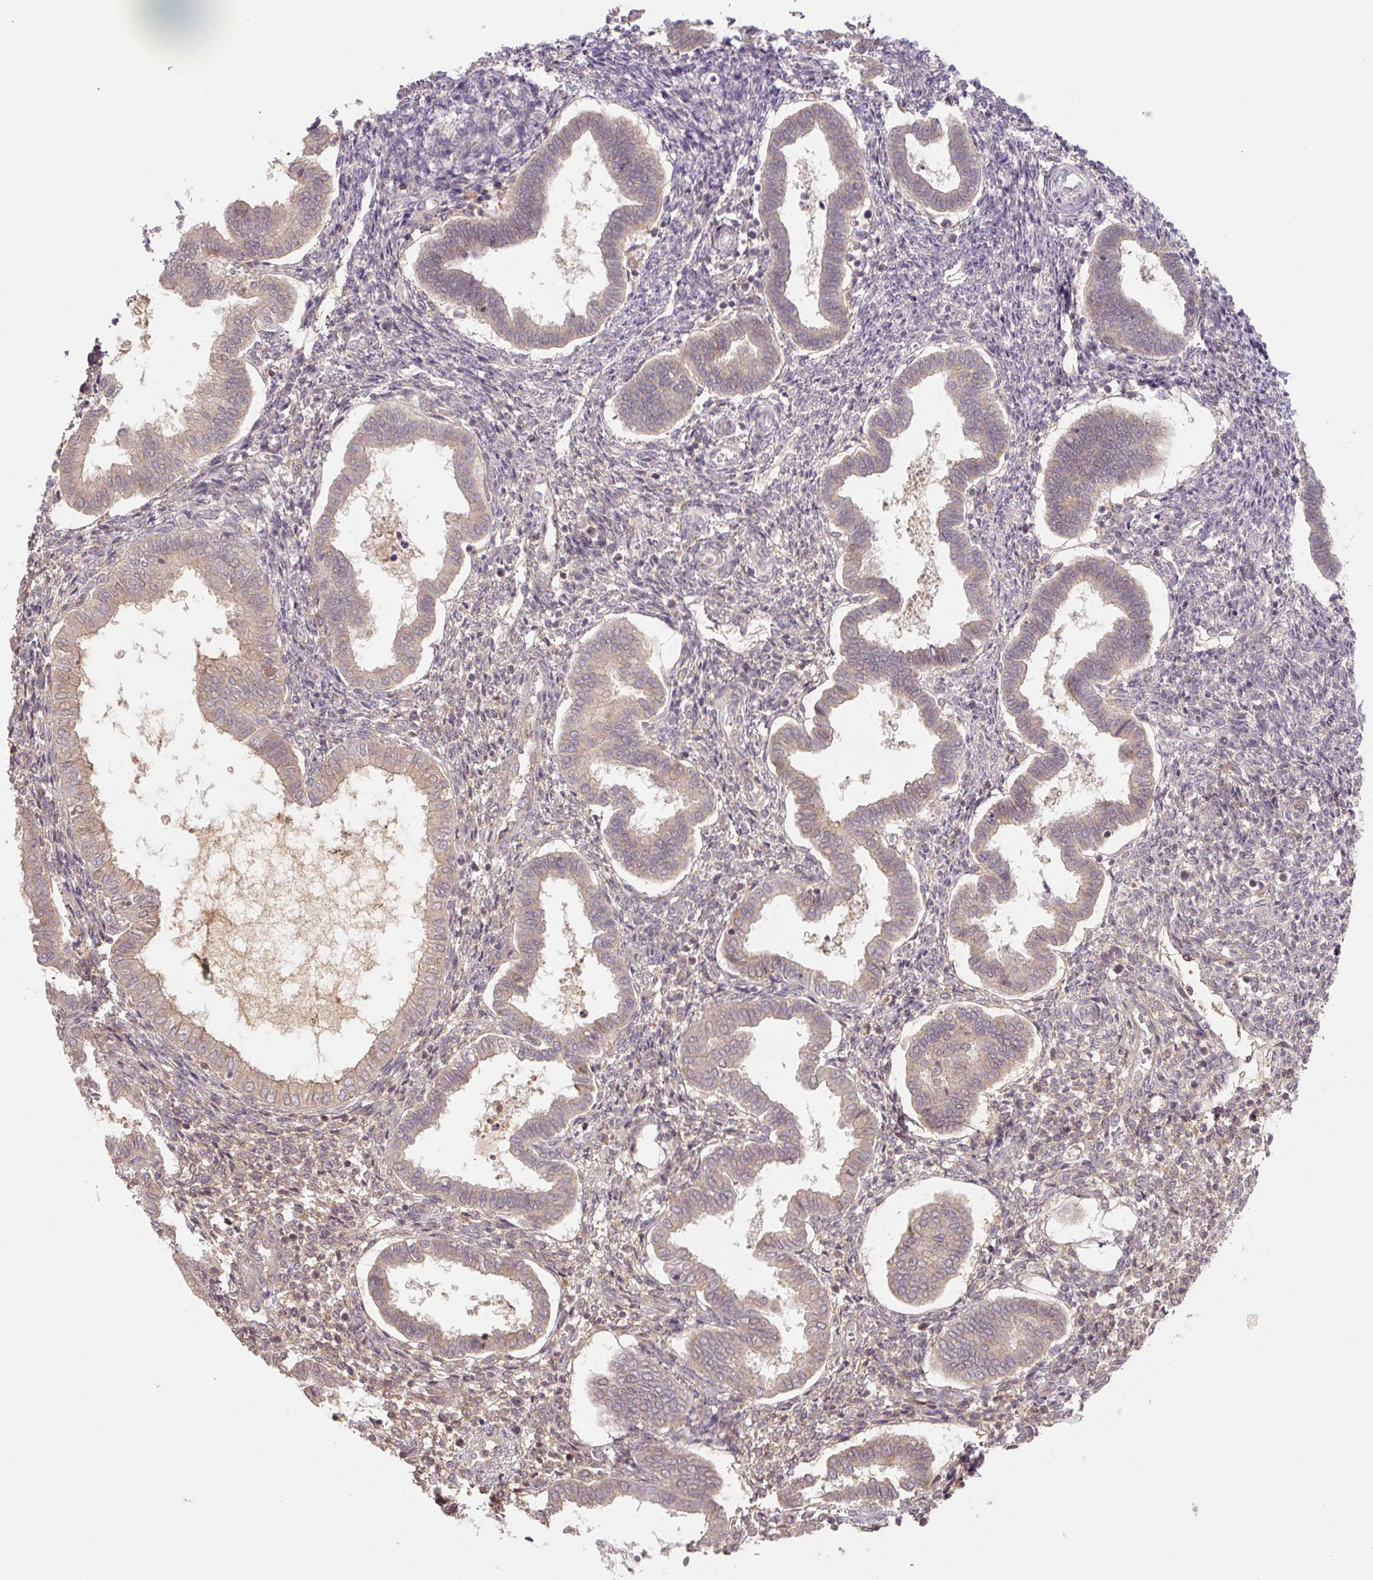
{"staining": {"intensity": "weak", "quantity": "25%-75%", "location": "cytoplasmic/membranous"}, "tissue": "endometrium", "cell_type": "Cells in endometrial stroma", "image_type": "normal", "snomed": [{"axis": "morphology", "description": "Normal tissue, NOS"}, {"axis": "topography", "description": "Endometrium"}], "caption": "This micrograph exhibits benign endometrium stained with IHC to label a protein in brown. The cytoplasmic/membranous of cells in endometrial stroma show weak positivity for the protein. Nuclei are counter-stained blue.", "gene": "C2orf73", "patient": {"sex": "female", "age": 24}}